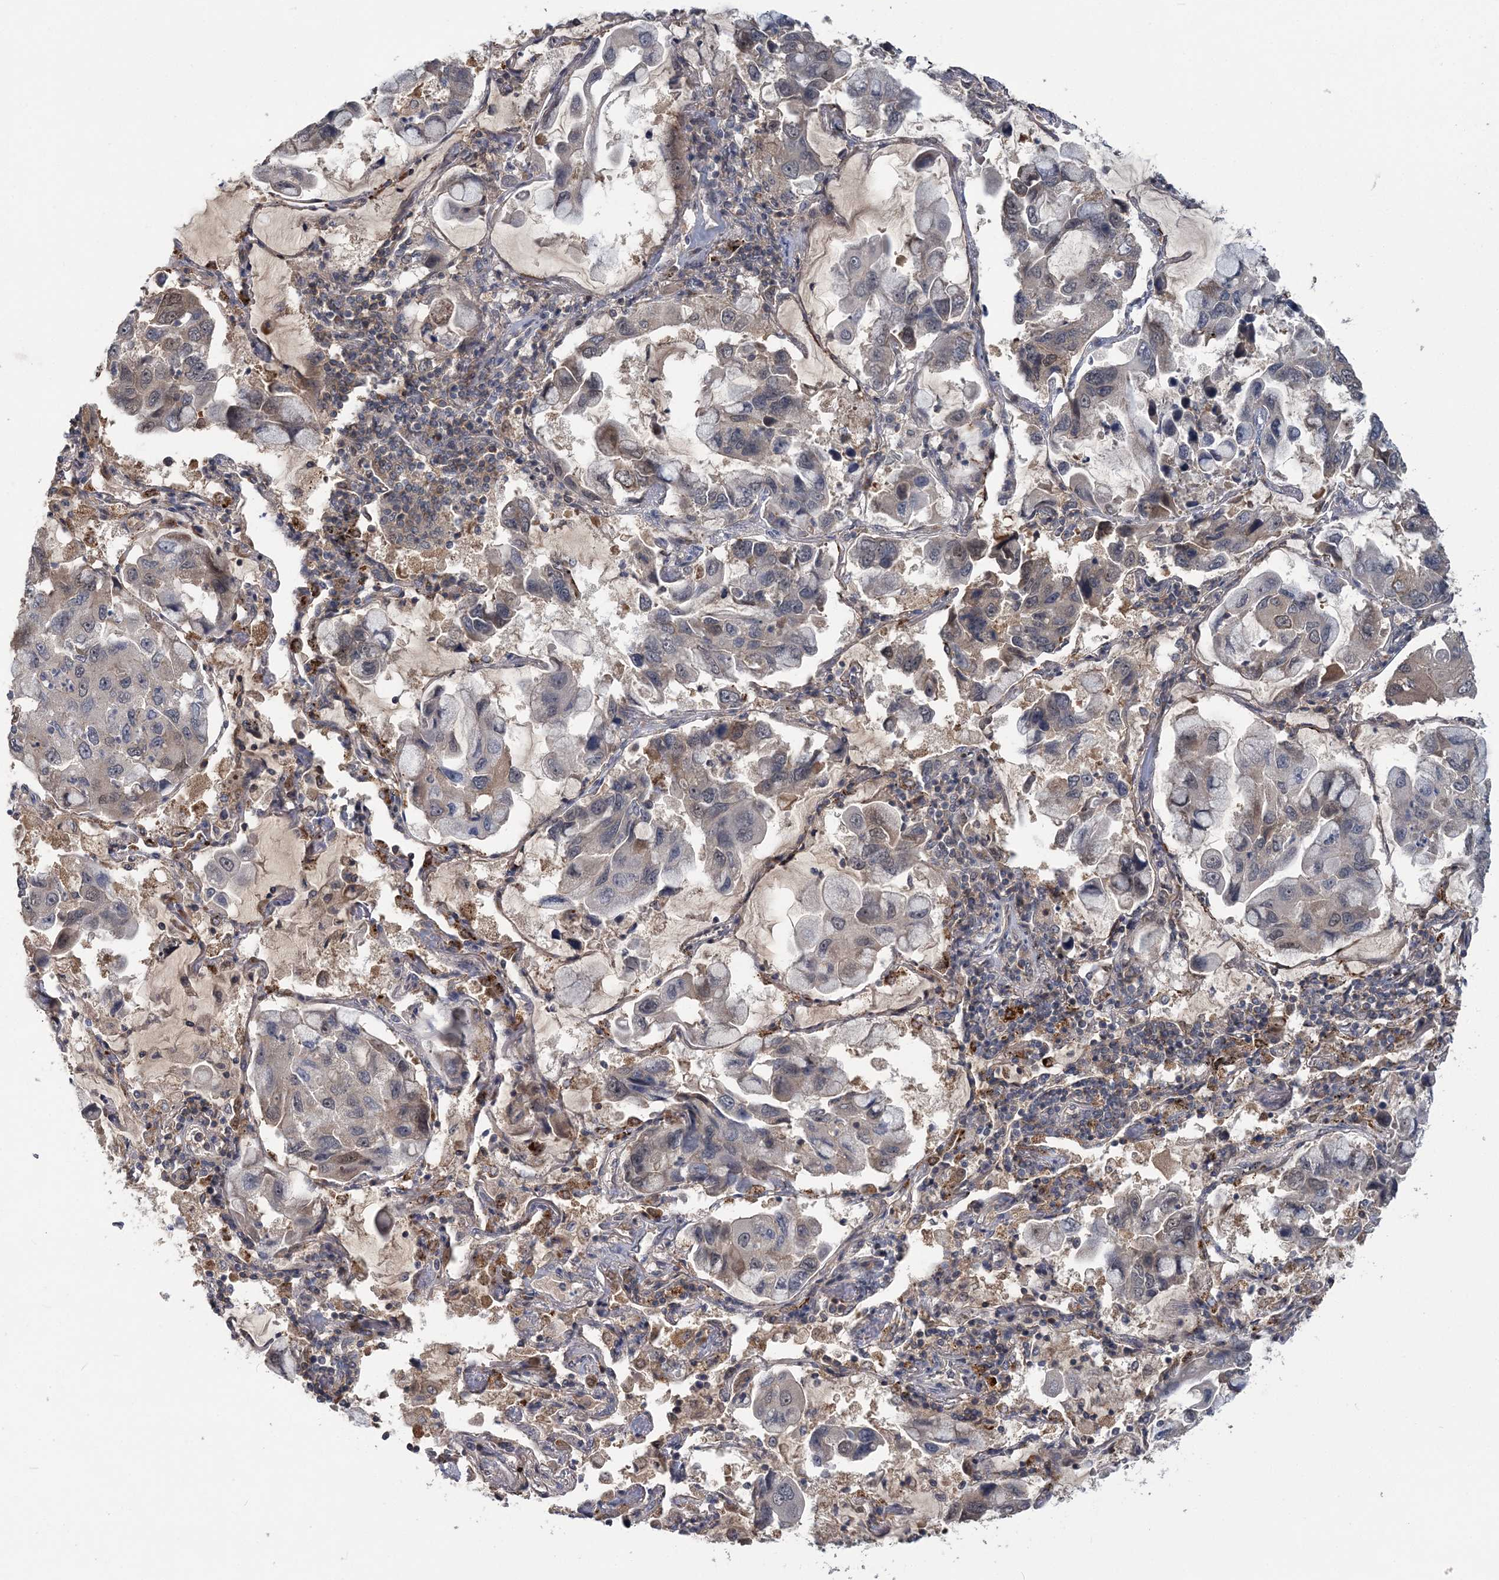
{"staining": {"intensity": "weak", "quantity": "<25%", "location": "cytoplasmic/membranous,nuclear"}, "tissue": "lung cancer", "cell_type": "Tumor cells", "image_type": "cancer", "snomed": [{"axis": "morphology", "description": "Adenocarcinoma, NOS"}, {"axis": "topography", "description": "Lung"}], "caption": "Tumor cells show no significant protein positivity in adenocarcinoma (lung).", "gene": "RNF25", "patient": {"sex": "male", "age": 64}}